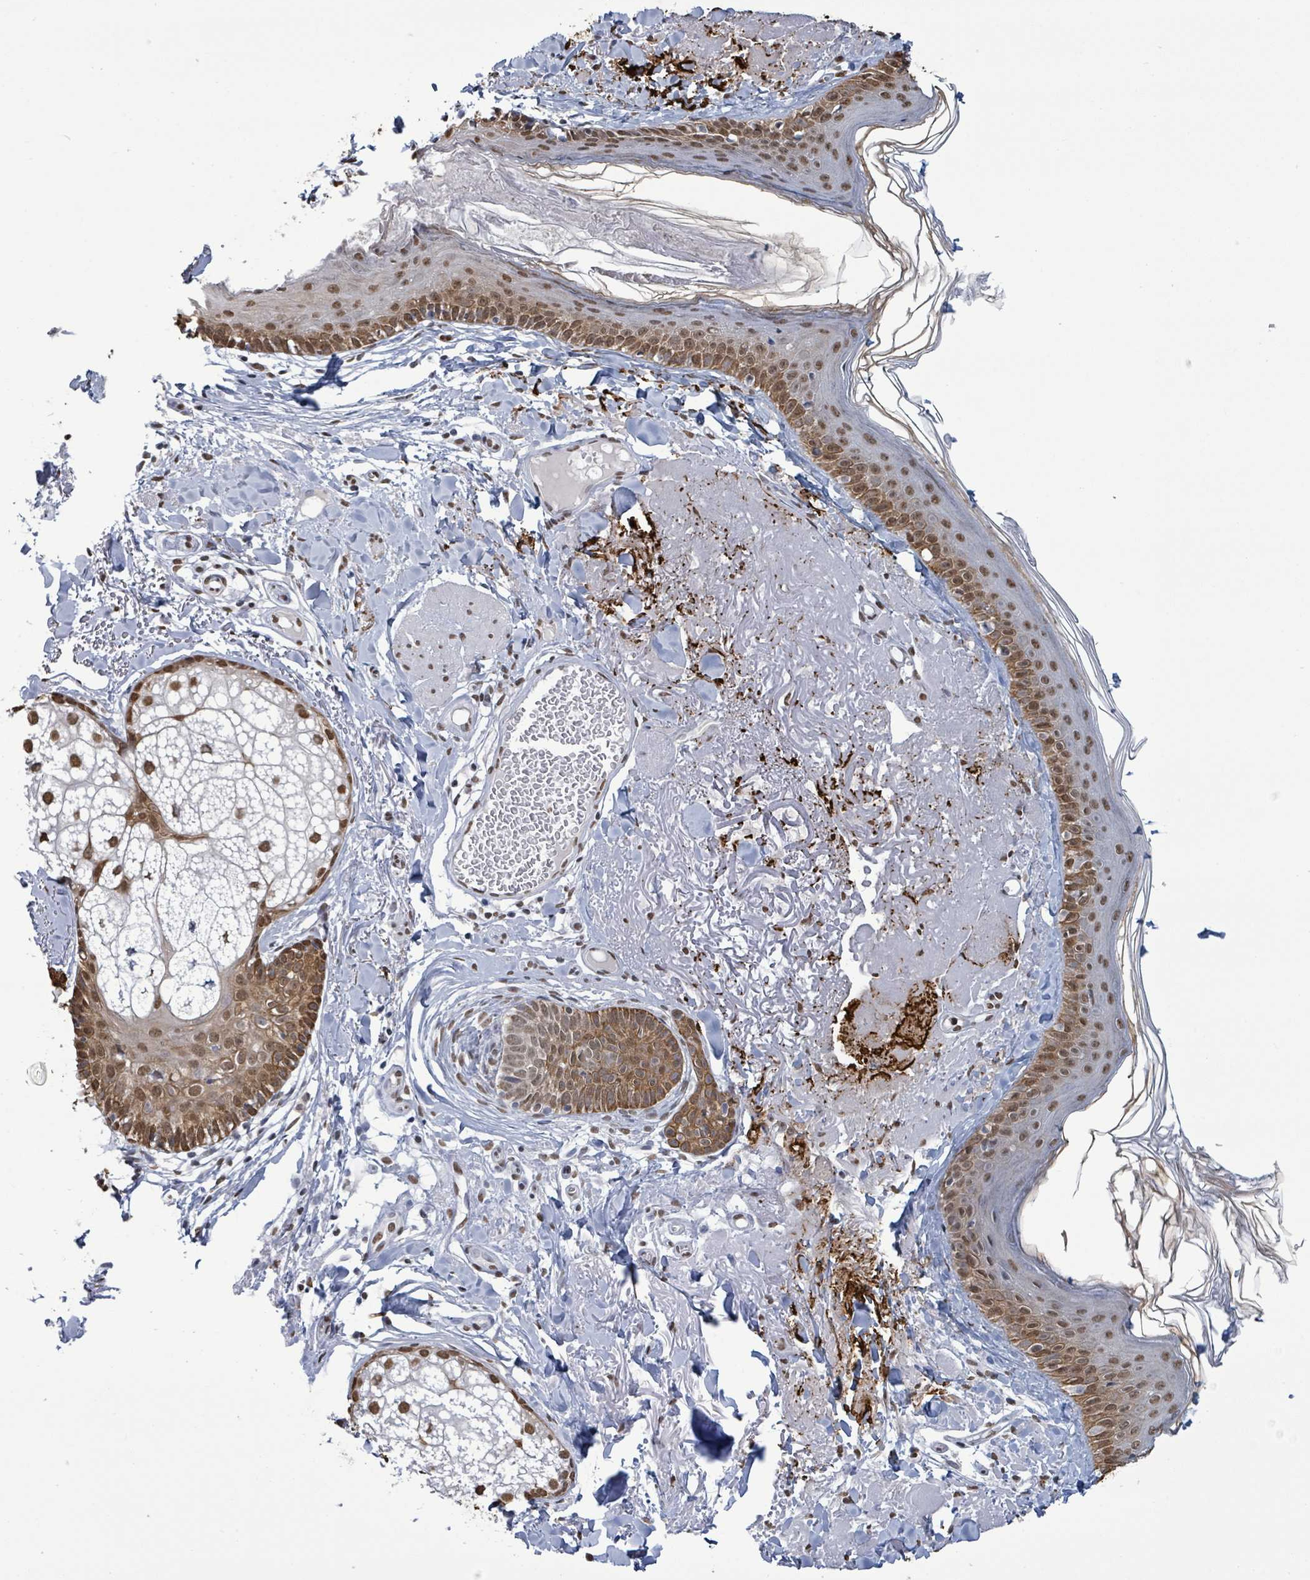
{"staining": {"intensity": "moderate", "quantity": ">75%", "location": "cytoplasmic/membranous,nuclear"}, "tissue": "skin", "cell_type": "Fibroblasts", "image_type": "normal", "snomed": [{"axis": "morphology", "description": "Normal tissue, NOS"}, {"axis": "morphology", "description": "Malignant melanoma, NOS"}, {"axis": "topography", "description": "Skin"}], "caption": "Immunohistochemical staining of normal human skin exhibits moderate cytoplasmic/membranous,nuclear protein staining in approximately >75% of fibroblasts. Using DAB (brown) and hematoxylin (blue) stains, captured at high magnification using brightfield microscopy.", "gene": "SAMD14", "patient": {"sex": "male", "age": 80}}